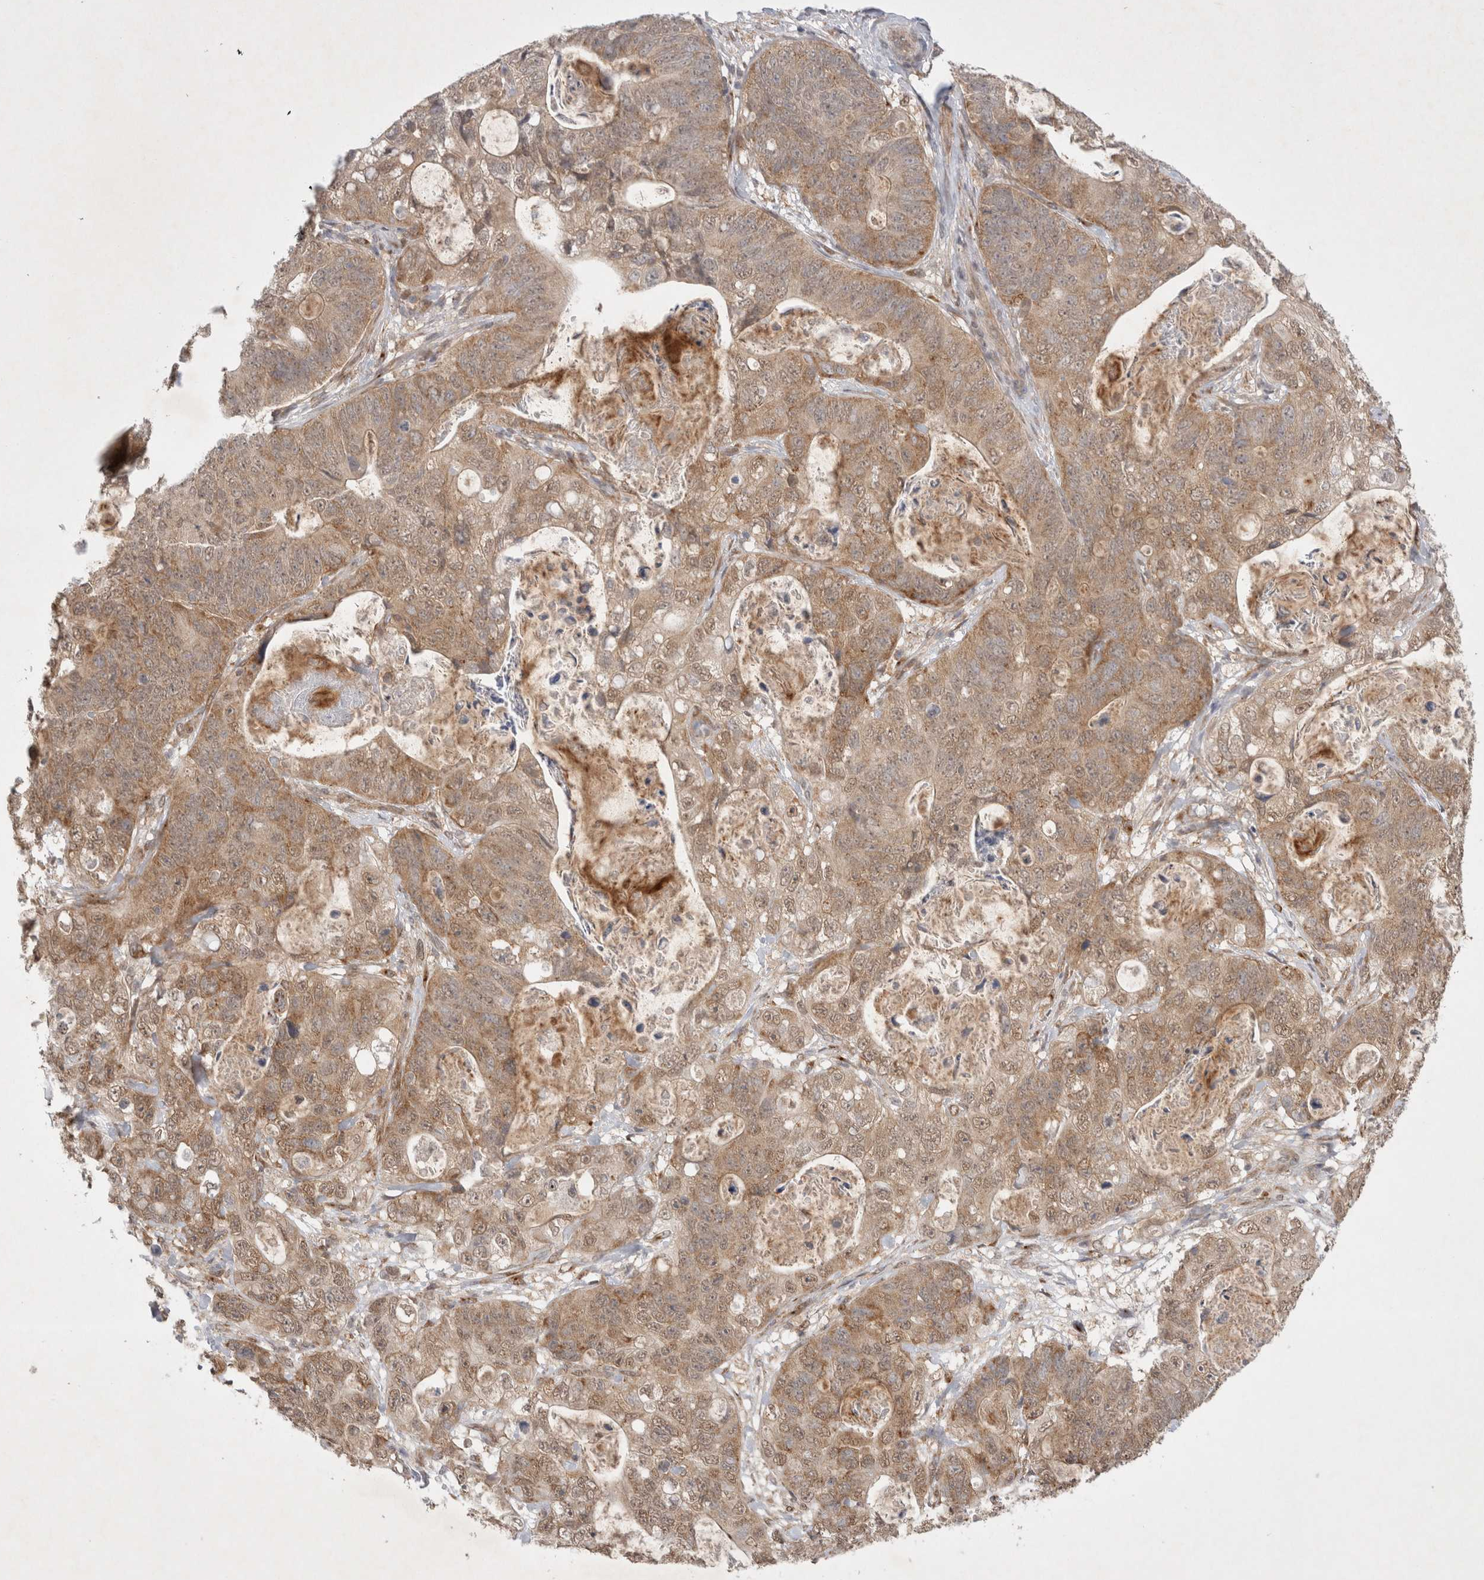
{"staining": {"intensity": "moderate", "quantity": ">75%", "location": "cytoplasmic/membranous"}, "tissue": "stomach cancer", "cell_type": "Tumor cells", "image_type": "cancer", "snomed": [{"axis": "morphology", "description": "Normal tissue, NOS"}, {"axis": "morphology", "description": "Adenocarcinoma, NOS"}, {"axis": "topography", "description": "Stomach"}], "caption": "Human stomach adenocarcinoma stained with a brown dye exhibits moderate cytoplasmic/membranous positive staining in about >75% of tumor cells.", "gene": "WIPF2", "patient": {"sex": "female", "age": 89}}